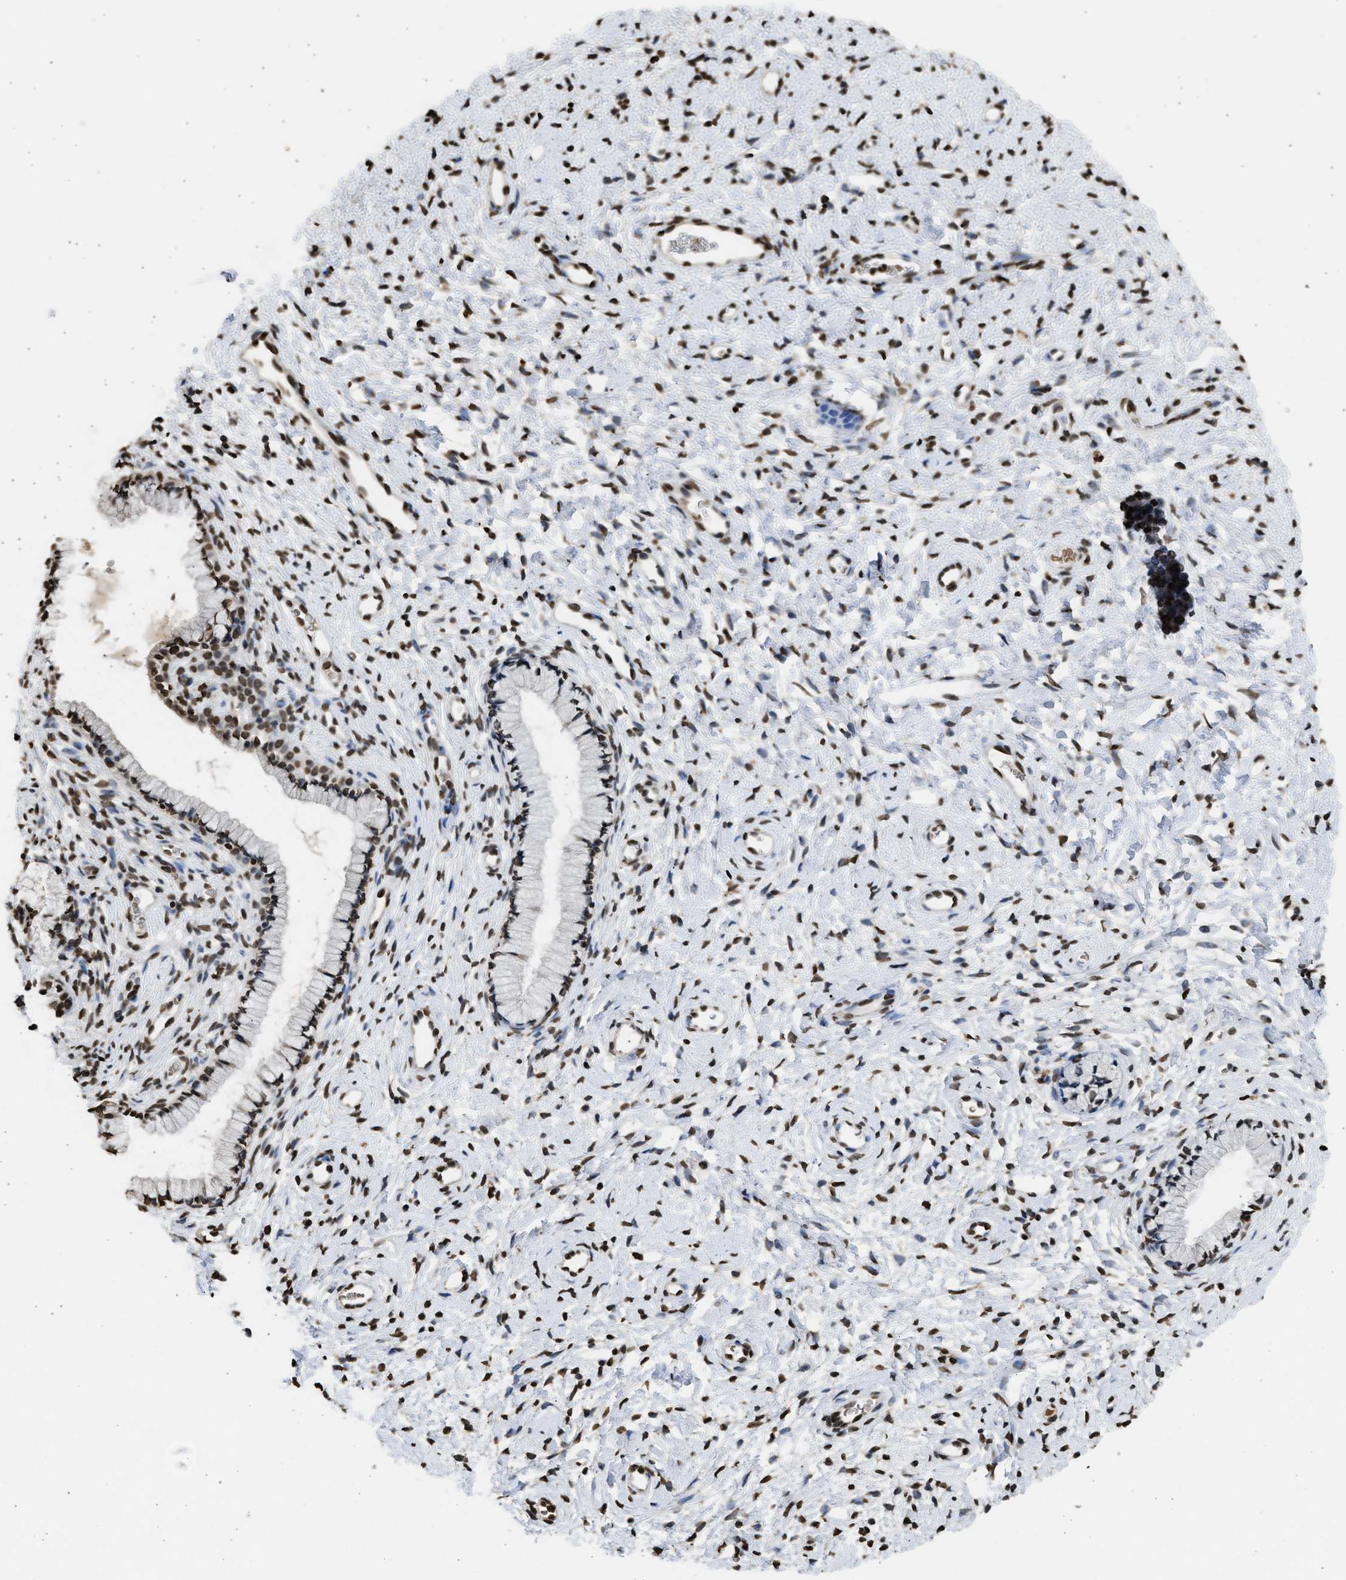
{"staining": {"intensity": "moderate", "quantity": ">75%", "location": "nuclear"}, "tissue": "cervix", "cell_type": "Glandular cells", "image_type": "normal", "snomed": [{"axis": "morphology", "description": "Normal tissue, NOS"}, {"axis": "topography", "description": "Cervix"}], "caption": "This image displays normal cervix stained with immunohistochemistry (IHC) to label a protein in brown. The nuclear of glandular cells show moderate positivity for the protein. Nuclei are counter-stained blue.", "gene": "RRAGC", "patient": {"sex": "female", "age": 72}}